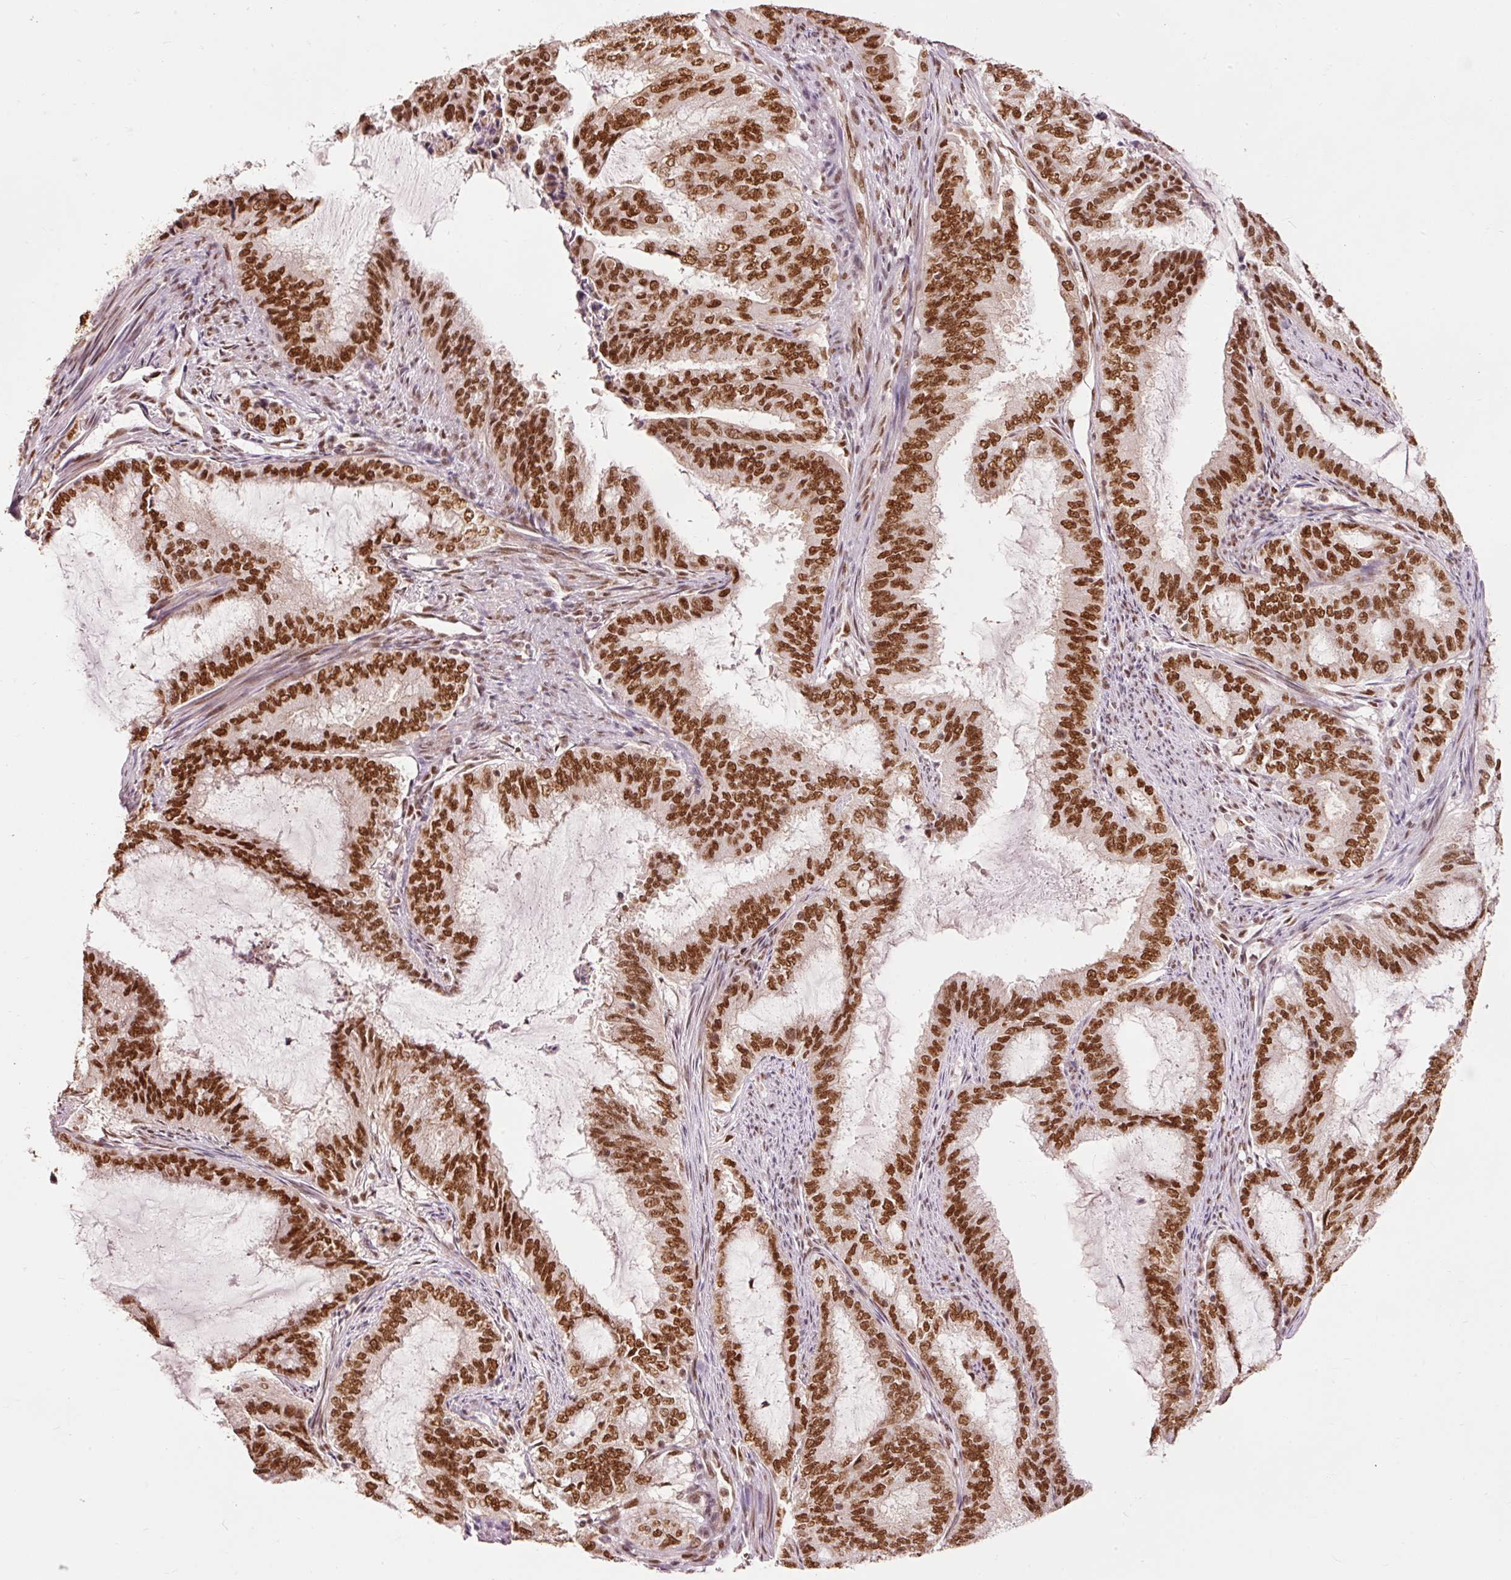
{"staining": {"intensity": "strong", "quantity": ">75%", "location": "nuclear"}, "tissue": "endometrial cancer", "cell_type": "Tumor cells", "image_type": "cancer", "snomed": [{"axis": "morphology", "description": "Adenocarcinoma, NOS"}, {"axis": "topography", "description": "Endometrium"}], "caption": "Immunohistochemistry (IHC) histopathology image of human endometrial cancer stained for a protein (brown), which displays high levels of strong nuclear staining in about >75% of tumor cells.", "gene": "ZBTB44", "patient": {"sex": "female", "age": 51}}